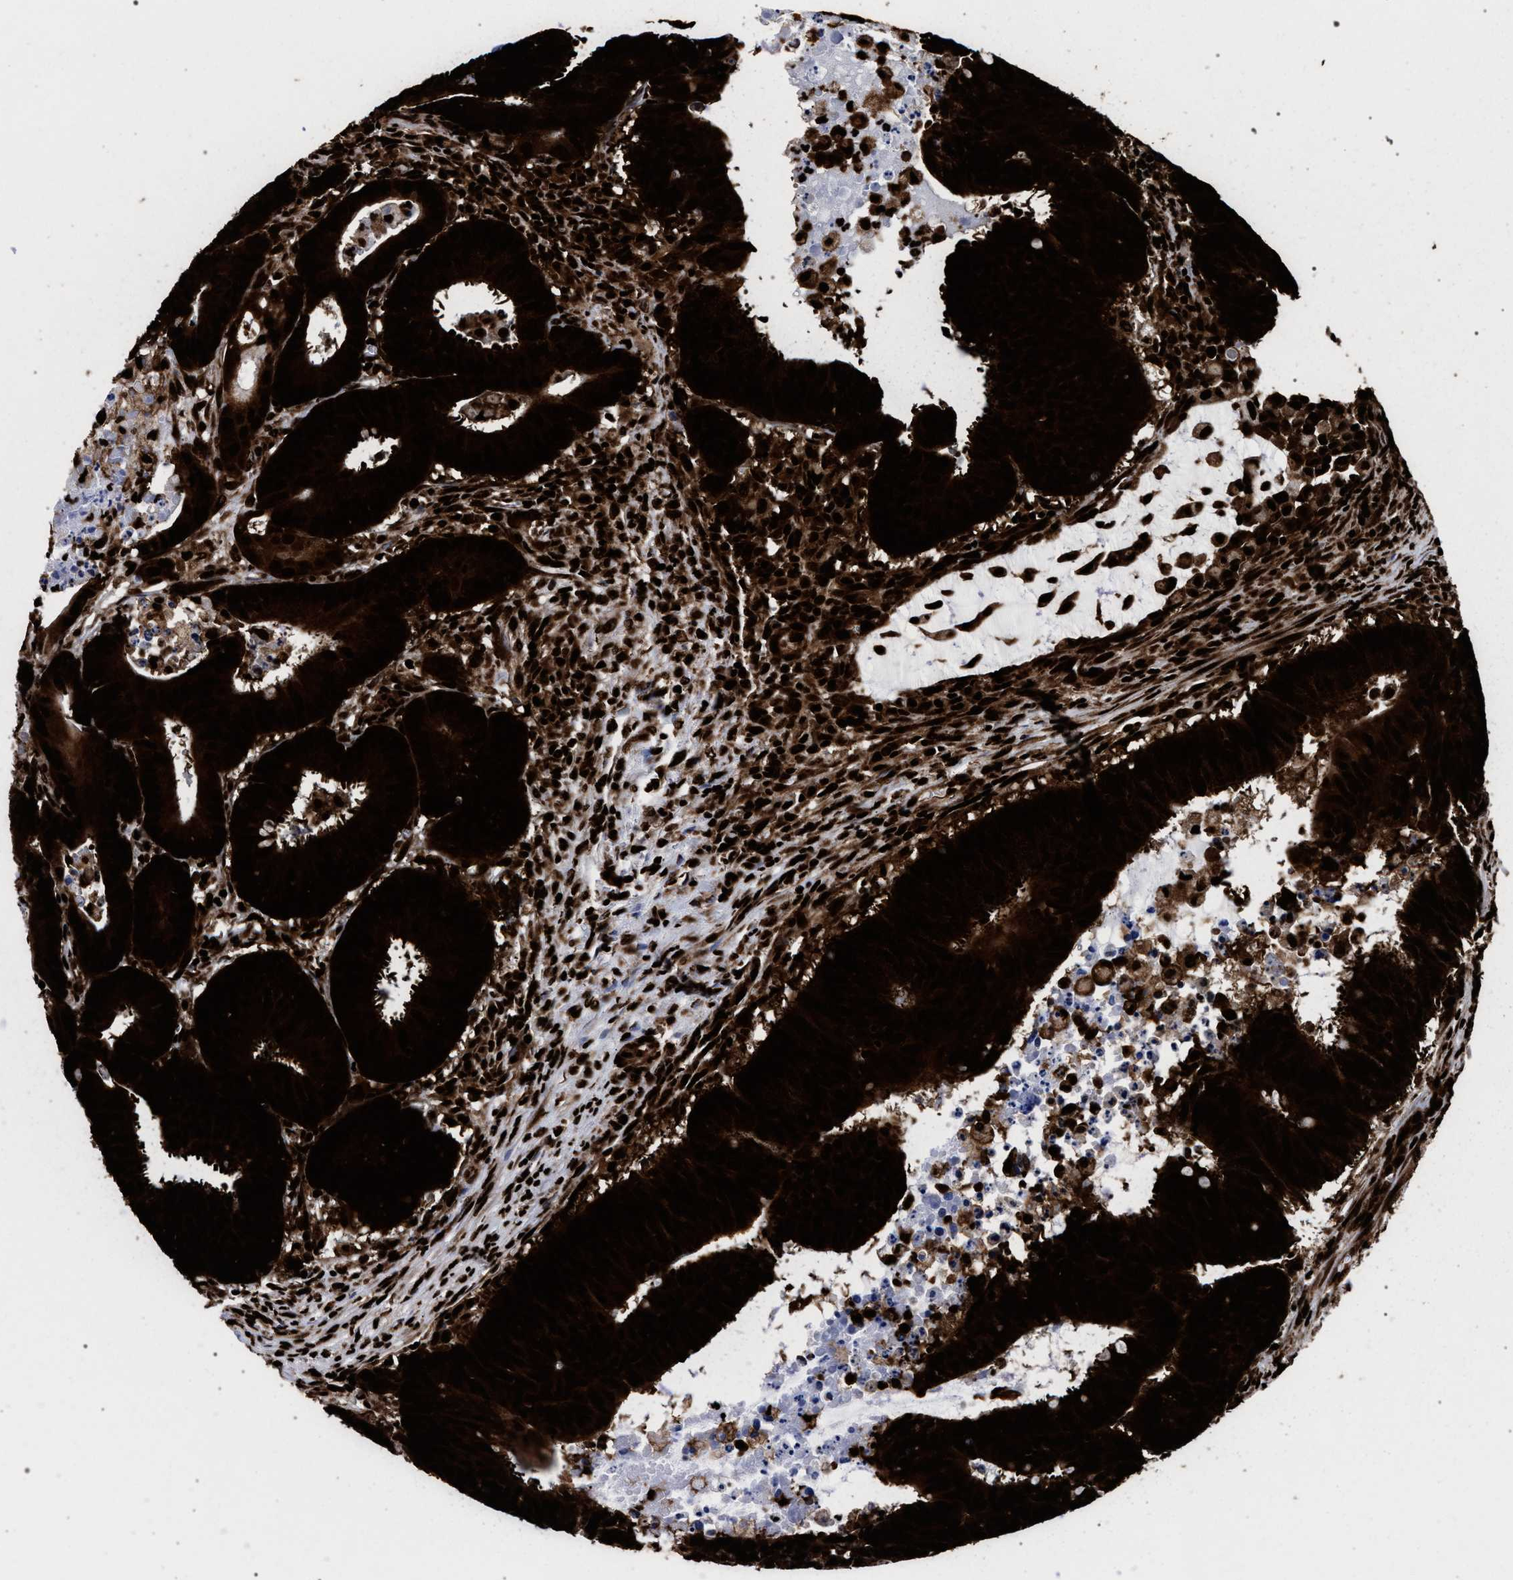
{"staining": {"intensity": "strong", "quantity": ">75%", "location": "cytoplasmic/membranous,nuclear"}, "tissue": "colorectal cancer", "cell_type": "Tumor cells", "image_type": "cancer", "snomed": [{"axis": "morphology", "description": "Adenocarcinoma, NOS"}, {"axis": "topography", "description": "Colon"}], "caption": "Immunohistochemical staining of human colorectal cancer (adenocarcinoma) demonstrates high levels of strong cytoplasmic/membranous and nuclear protein expression in approximately >75% of tumor cells.", "gene": "HNRNPA1", "patient": {"sex": "male", "age": 45}}